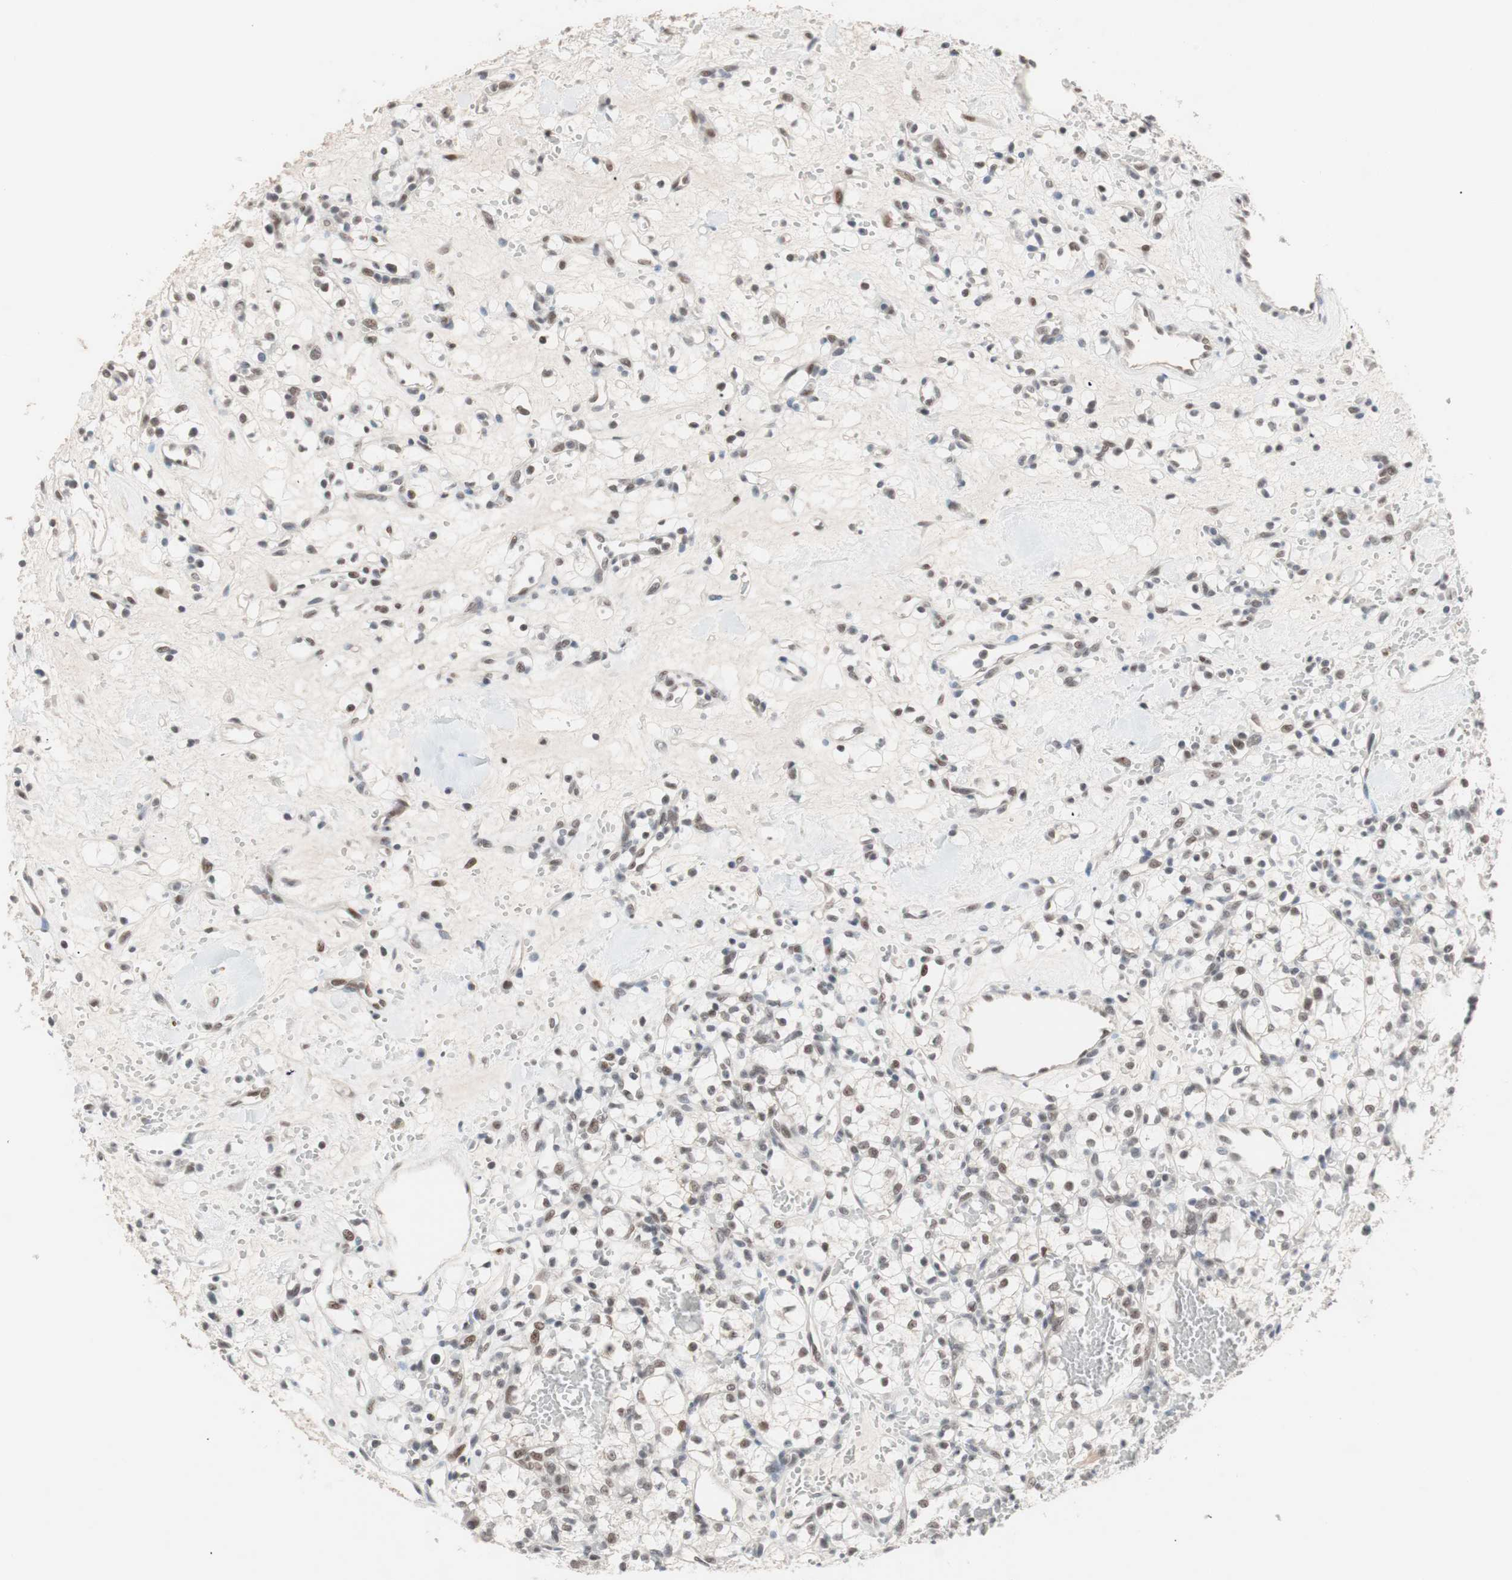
{"staining": {"intensity": "moderate", "quantity": "25%-75%", "location": "nuclear"}, "tissue": "renal cancer", "cell_type": "Tumor cells", "image_type": "cancer", "snomed": [{"axis": "morphology", "description": "Adenocarcinoma, NOS"}, {"axis": "topography", "description": "Kidney"}], "caption": "Renal cancer (adenocarcinoma) stained with a brown dye shows moderate nuclear positive staining in about 25%-75% of tumor cells.", "gene": "LIG3", "patient": {"sex": "female", "age": 60}}